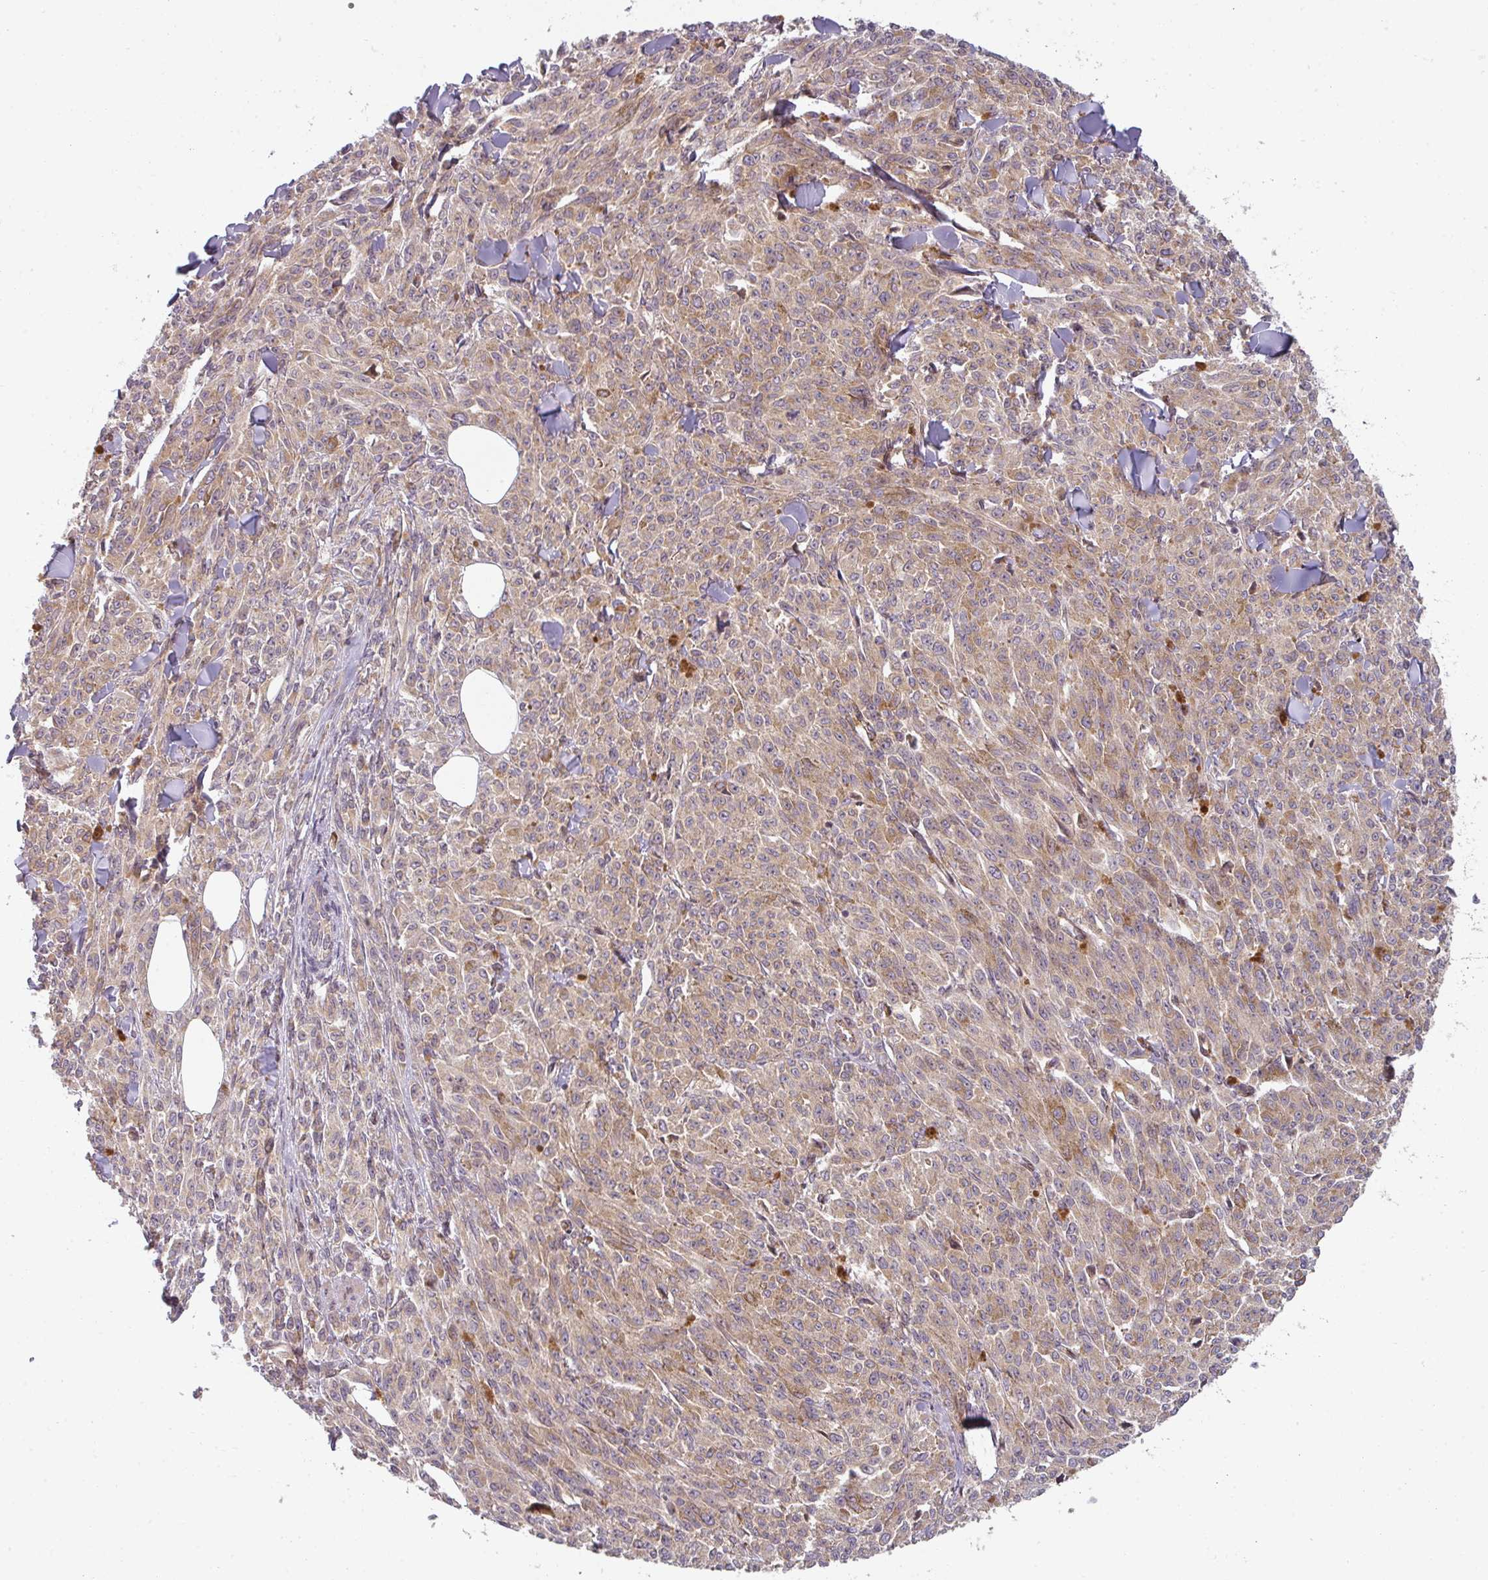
{"staining": {"intensity": "weak", "quantity": "25%-75%", "location": "cytoplasmic/membranous"}, "tissue": "melanoma", "cell_type": "Tumor cells", "image_type": "cancer", "snomed": [{"axis": "morphology", "description": "Malignant melanoma, NOS"}, {"axis": "topography", "description": "Skin"}], "caption": "IHC (DAB (3,3'-diaminobenzidine)) staining of human melanoma shows weak cytoplasmic/membranous protein expression in approximately 25%-75% of tumor cells.", "gene": "CNOT1", "patient": {"sex": "female", "age": 52}}